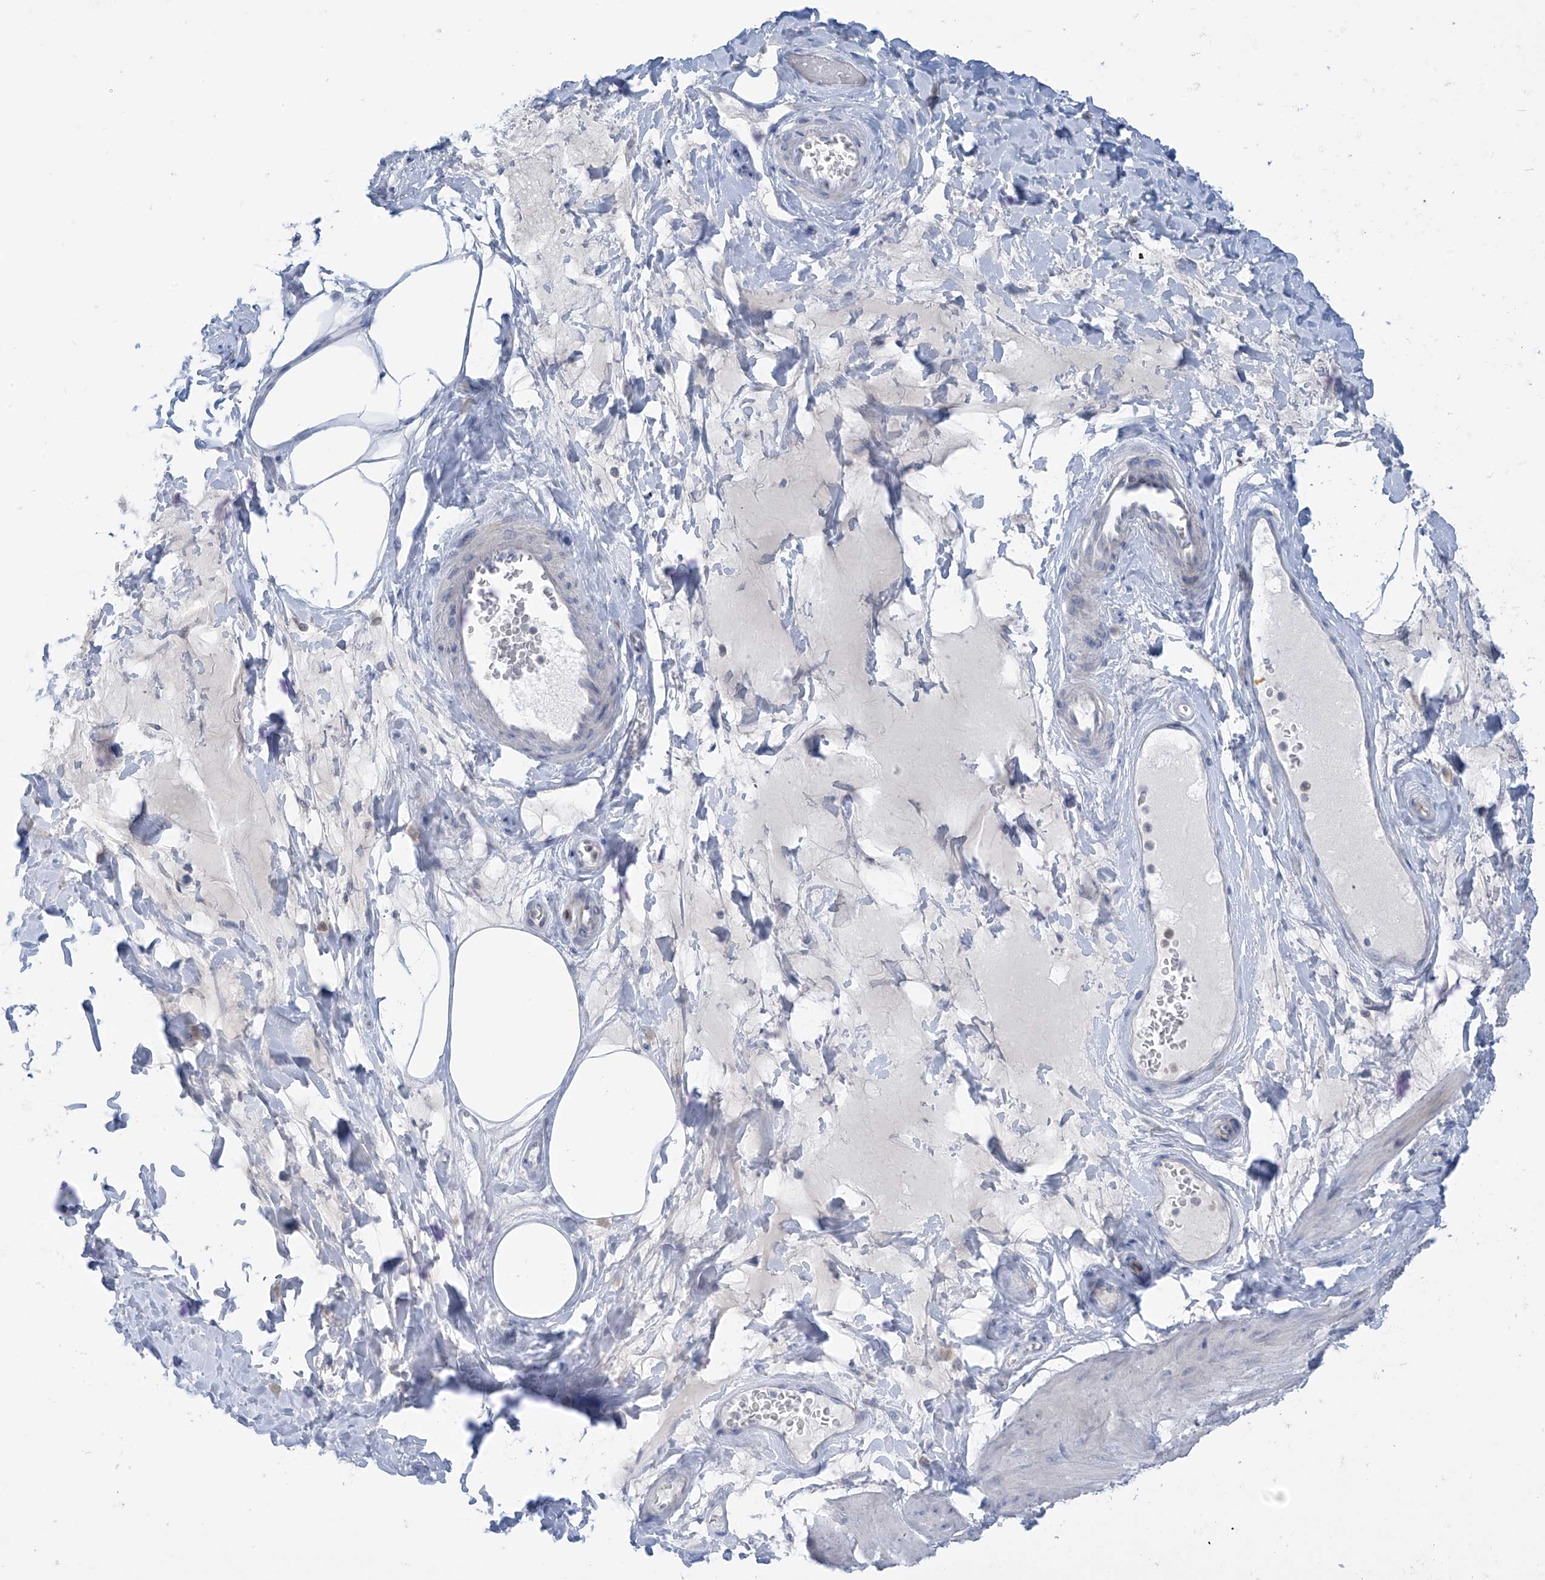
{"staining": {"intensity": "negative", "quantity": "none", "location": "none"}, "tissue": "smooth muscle", "cell_type": "Smooth muscle cells", "image_type": "normal", "snomed": [{"axis": "morphology", "description": "Urothelial carcinoma, High grade"}, {"axis": "topography", "description": "Urinary bladder"}], "caption": "DAB immunohistochemical staining of benign smooth muscle reveals no significant positivity in smooth muscle cells.", "gene": "SLC6A12", "patient": {"sex": "male", "age": 46}}